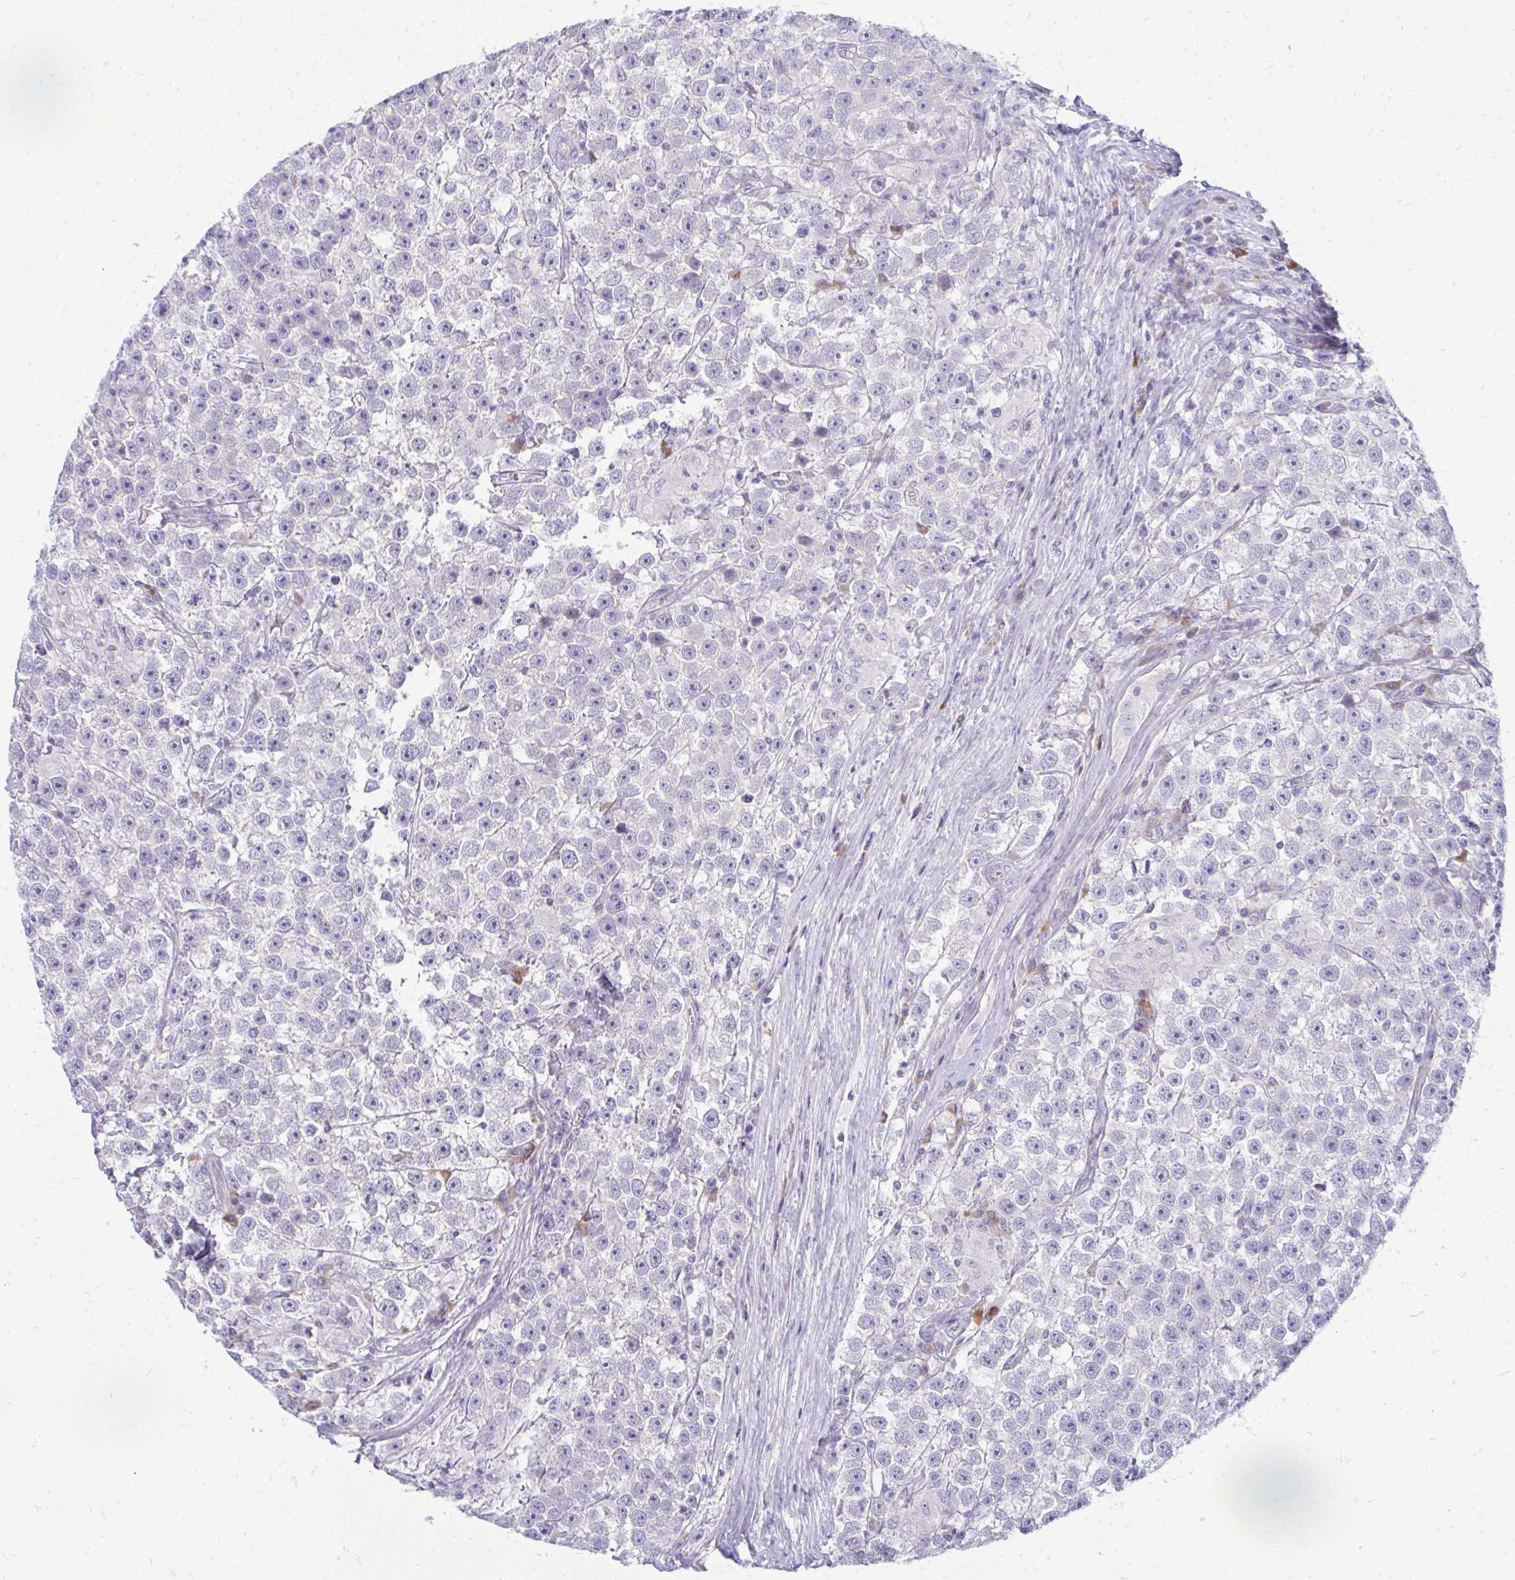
{"staining": {"intensity": "negative", "quantity": "none", "location": "none"}, "tissue": "testis cancer", "cell_type": "Tumor cells", "image_type": "cancer", "snomed": [{"axis": "morphology", "description": "Seminoma, NOS"}, {"axis": "topography", "description": "Testis"}], "caption": "Immunohistochemical staining of testis cancer (seminoma) displays no significant positivity in tumor cells.", "gene": "TSPEAR", "patient": {"sex": "male", "age": 31}}